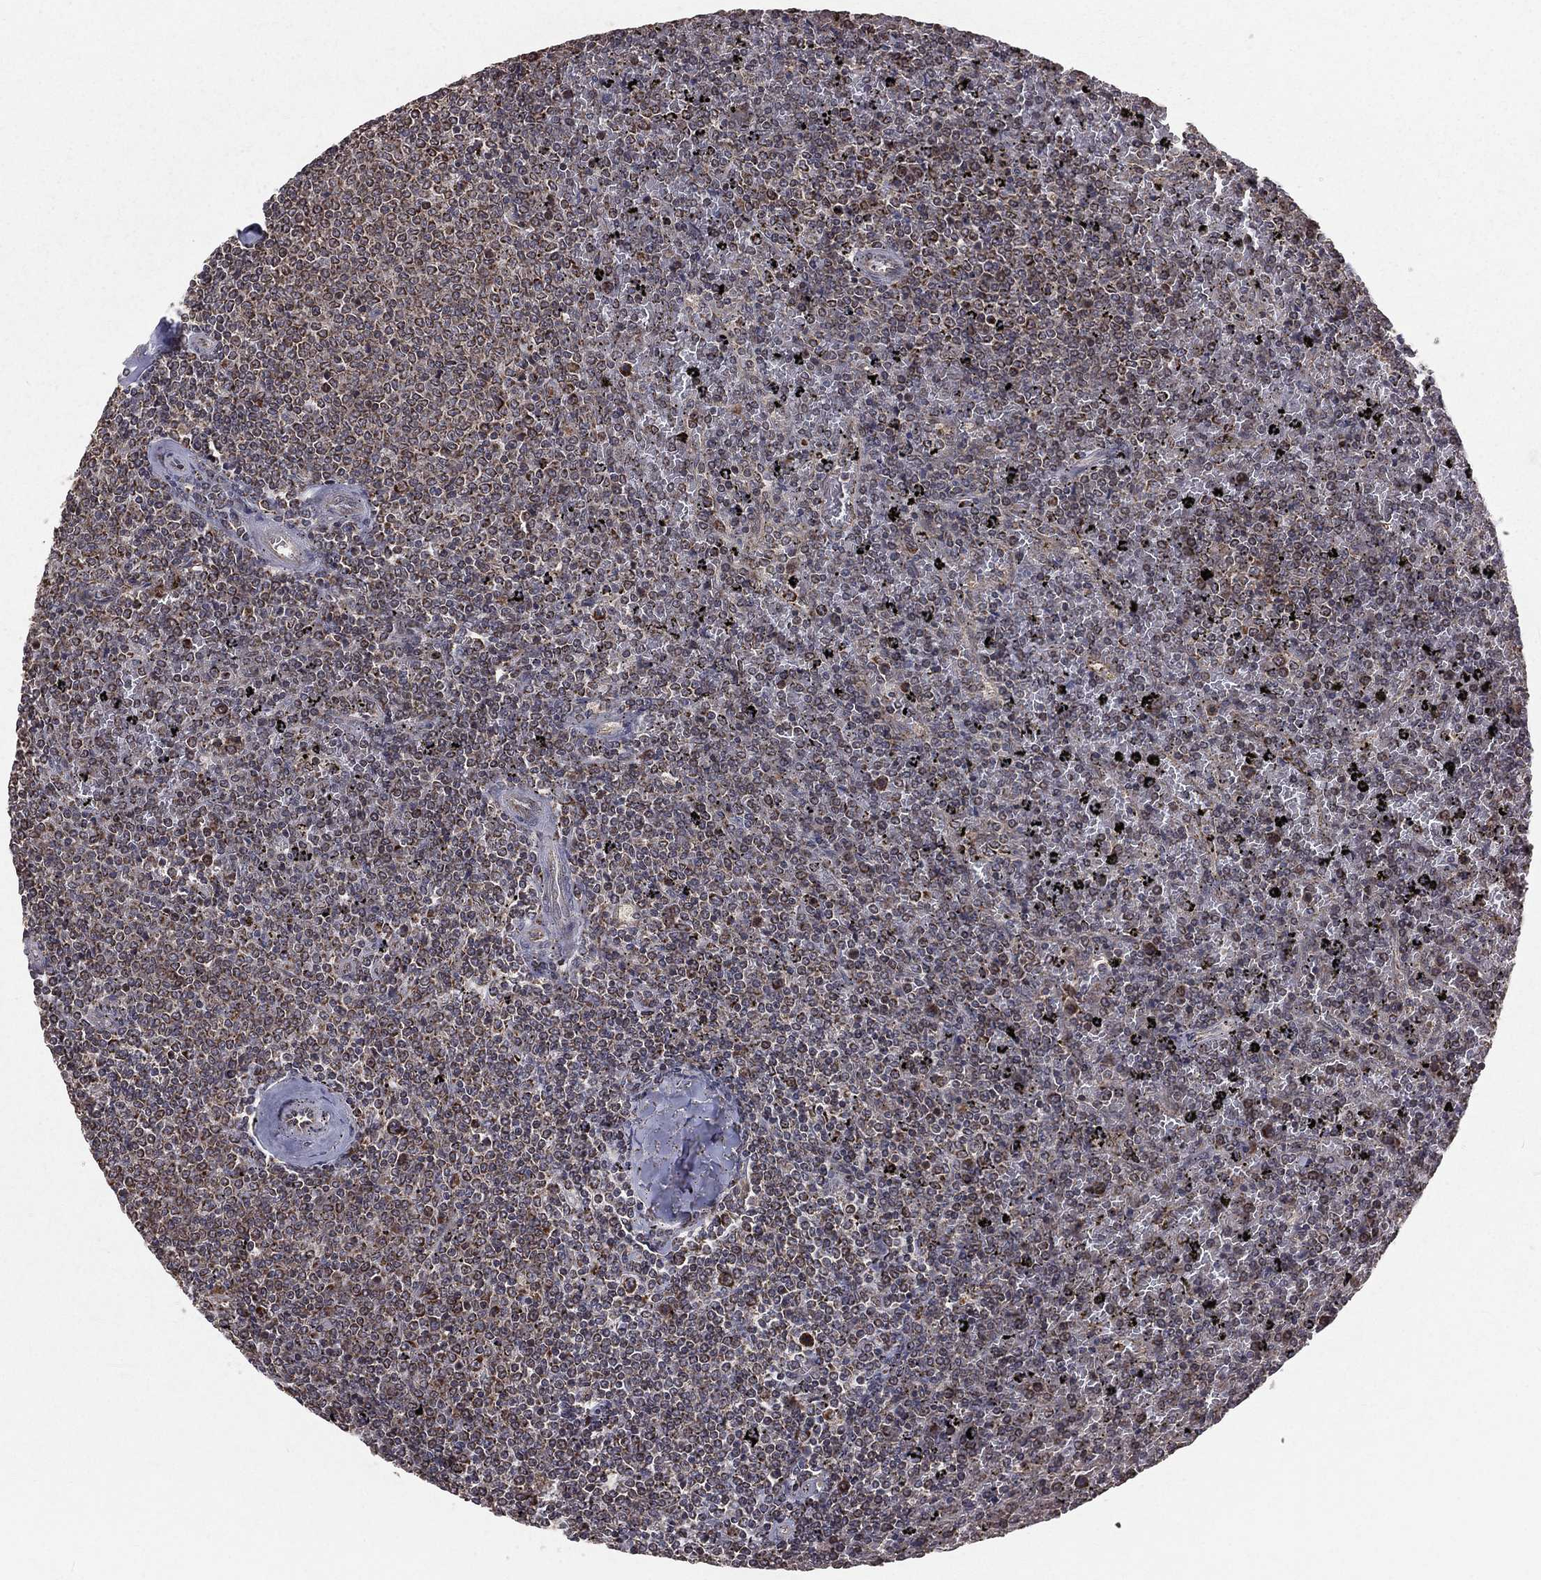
{"staining": {"intensity": "negative", "quantity": "none", "location": "none"}, "tissue": "lymphoma", "cell_type": "Tumor cells", "image_type": "cancer", "snomed": [{"axis": "morphology", "description": "Malignant lymphoma, non-Hodgkin's type, Low grade"}, {"axis": "topography", "description": "Spleen"}], "caption": "This micrograph is of lymphoma stained with immunohistochemistry to label a protein in brown with the nuclei are counter-stained blue. There is no positivity in tumor cells.", "gene": "MRPL46", "patient": {"sex": "female", "age": 77}}